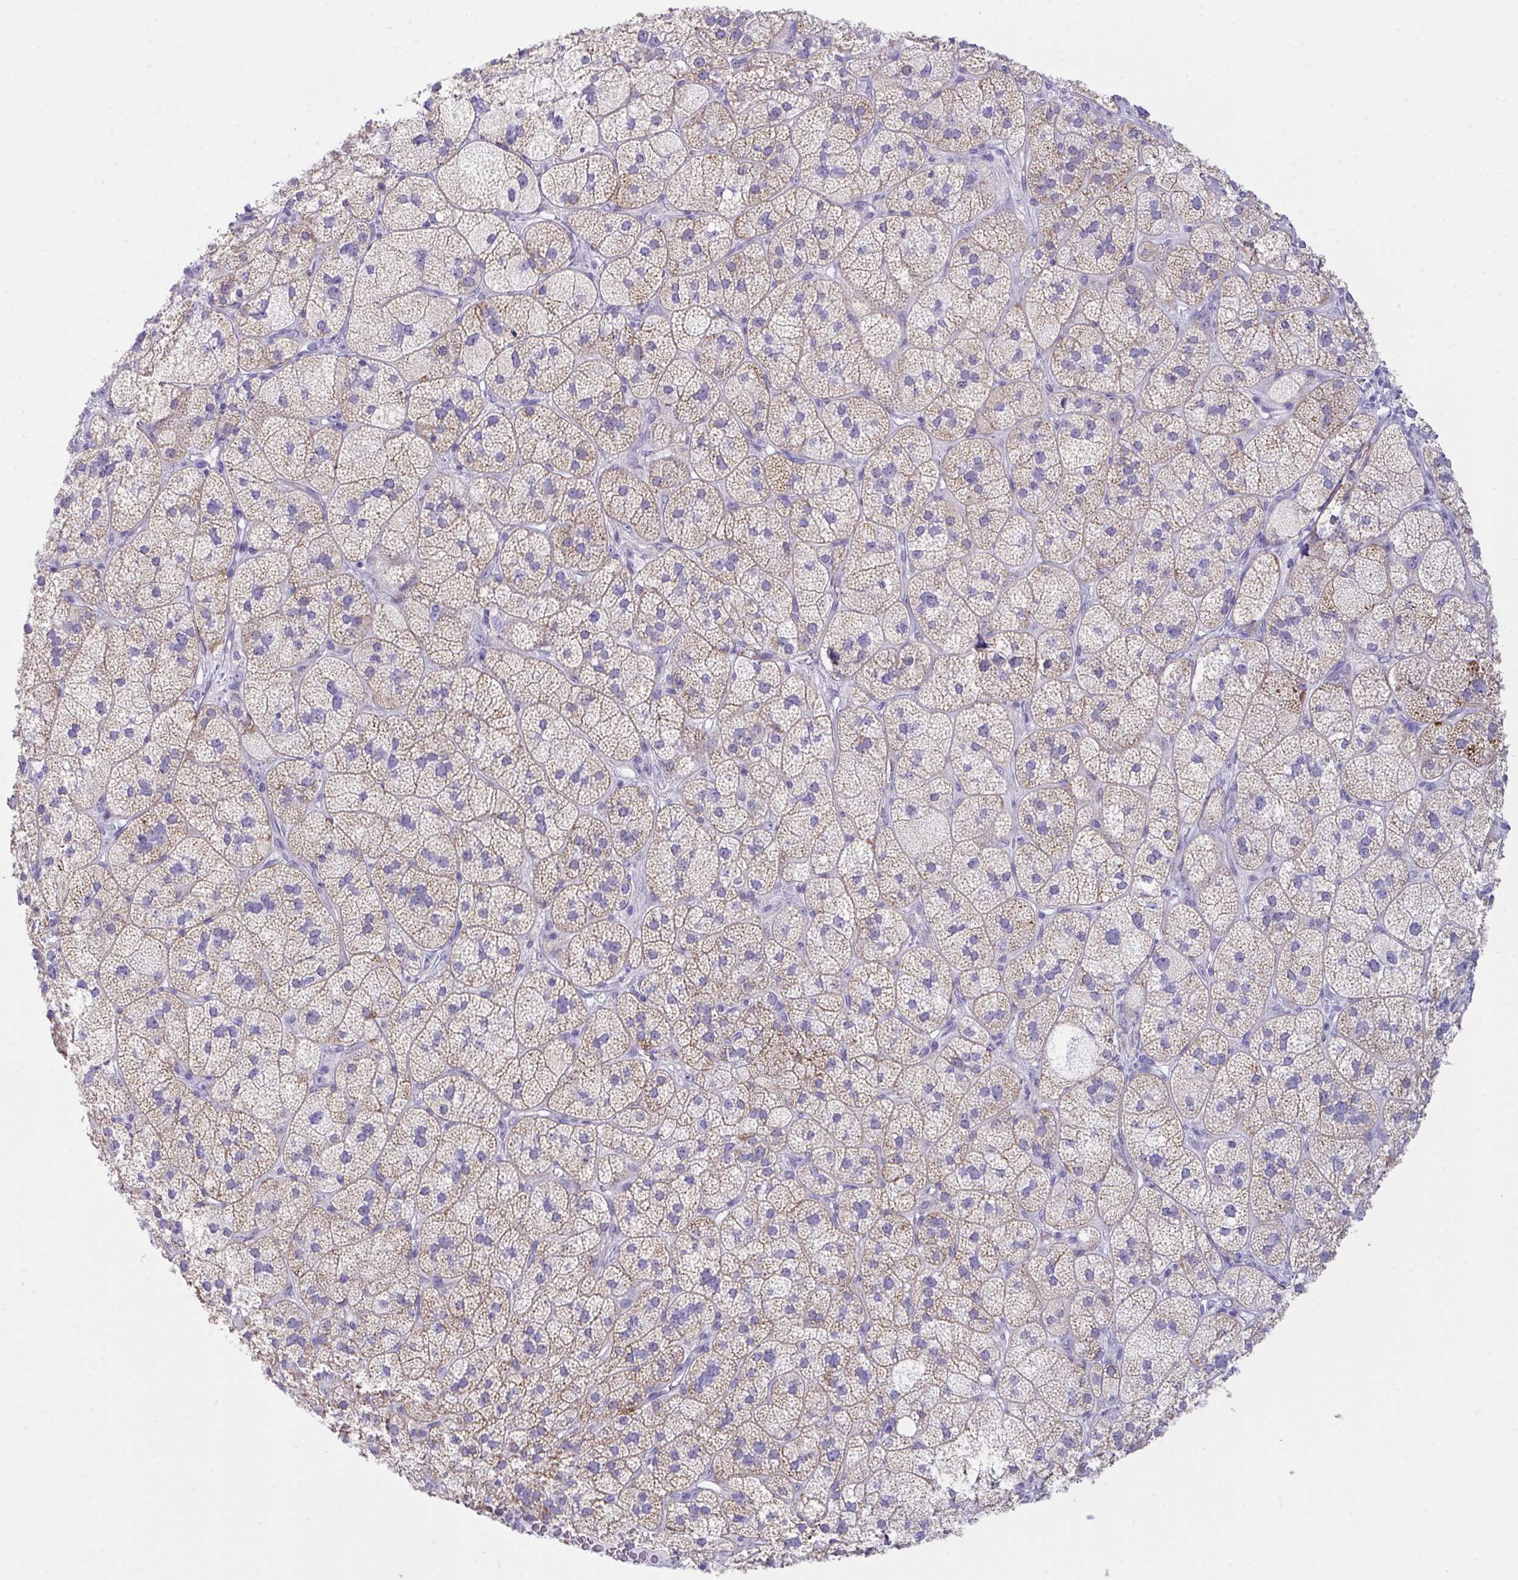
{"staining": {"intensity": "moderate", "quantity": ">75%", "location": "cytoplasmic/membranous"}, "tissue": "adrenal gland", "cell_type": "Glandular cells", "image_type": "normal", "snomed": [{"axis": "morphology", "description": "Normal tissue, NOS"}, {"axis": "topography", "description": "Adrenal gland"}], "caption": "A high-resolution micrograph shows IHC staining of benign adrenal gland, which displays moderate cytoplasmic/membranous staining in about >75% of glandular cells.", "gene": "BBS1", "patient": {"sex": "female", "age": 60}}